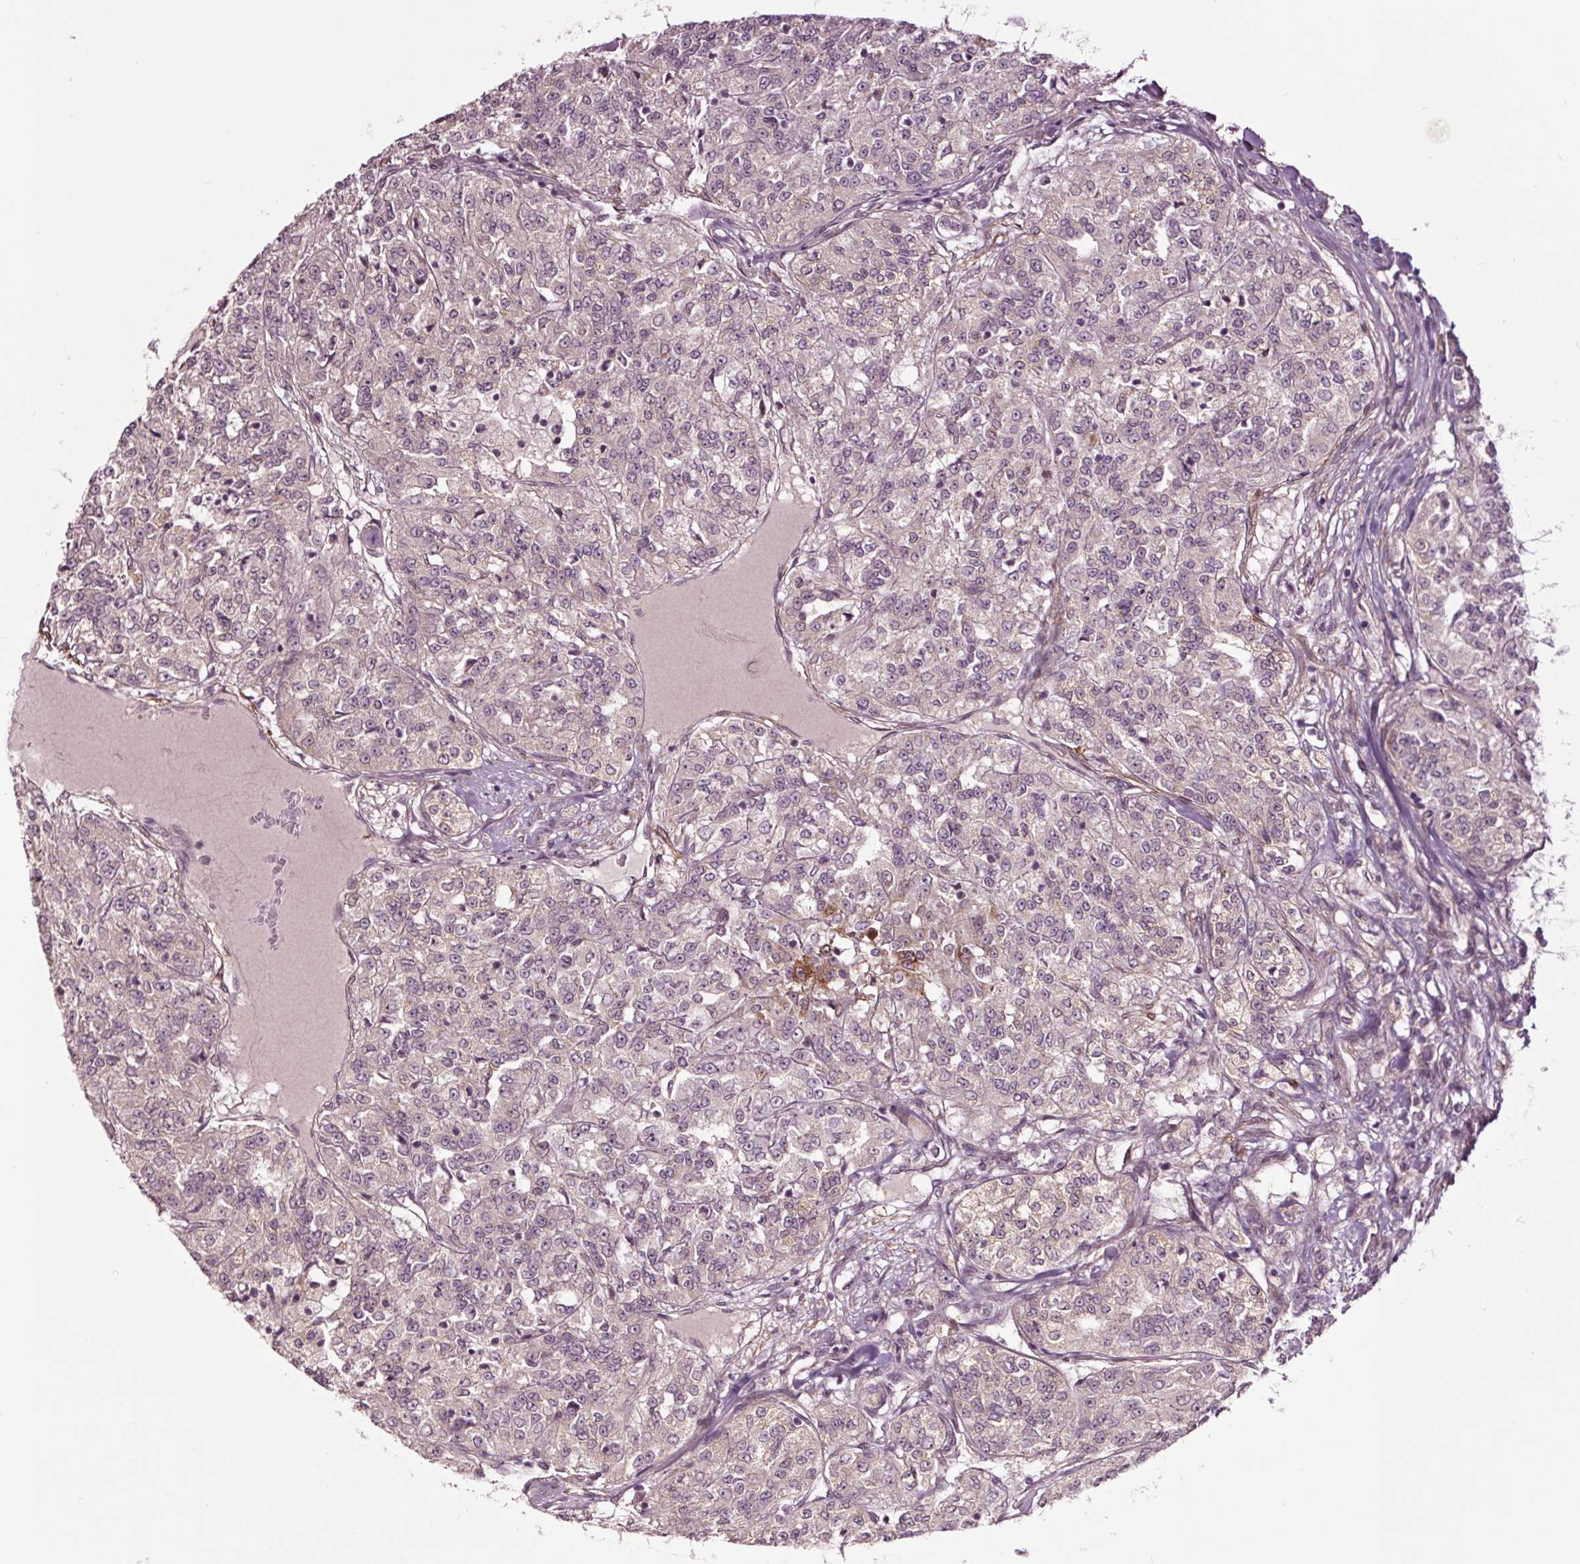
{"staining": {"intensity": "negative", "quantity": "none", "location": "none"}, "tissue": "renal cancer", "cell_type": "Tumor cells", "image_type": "cancer", "snomed": [{"axis": "morphology", "description": "Adenocarcinoma, NOS"}, {"axis": "topography", "description": "Kidney"}], "caption": "The immunohistochemistry image has no significant staining in tumor cells of adenocarcinoma (renal) tissue.", "gene": "HAUS5", "patient": {"sex": "female", "age": 63}}